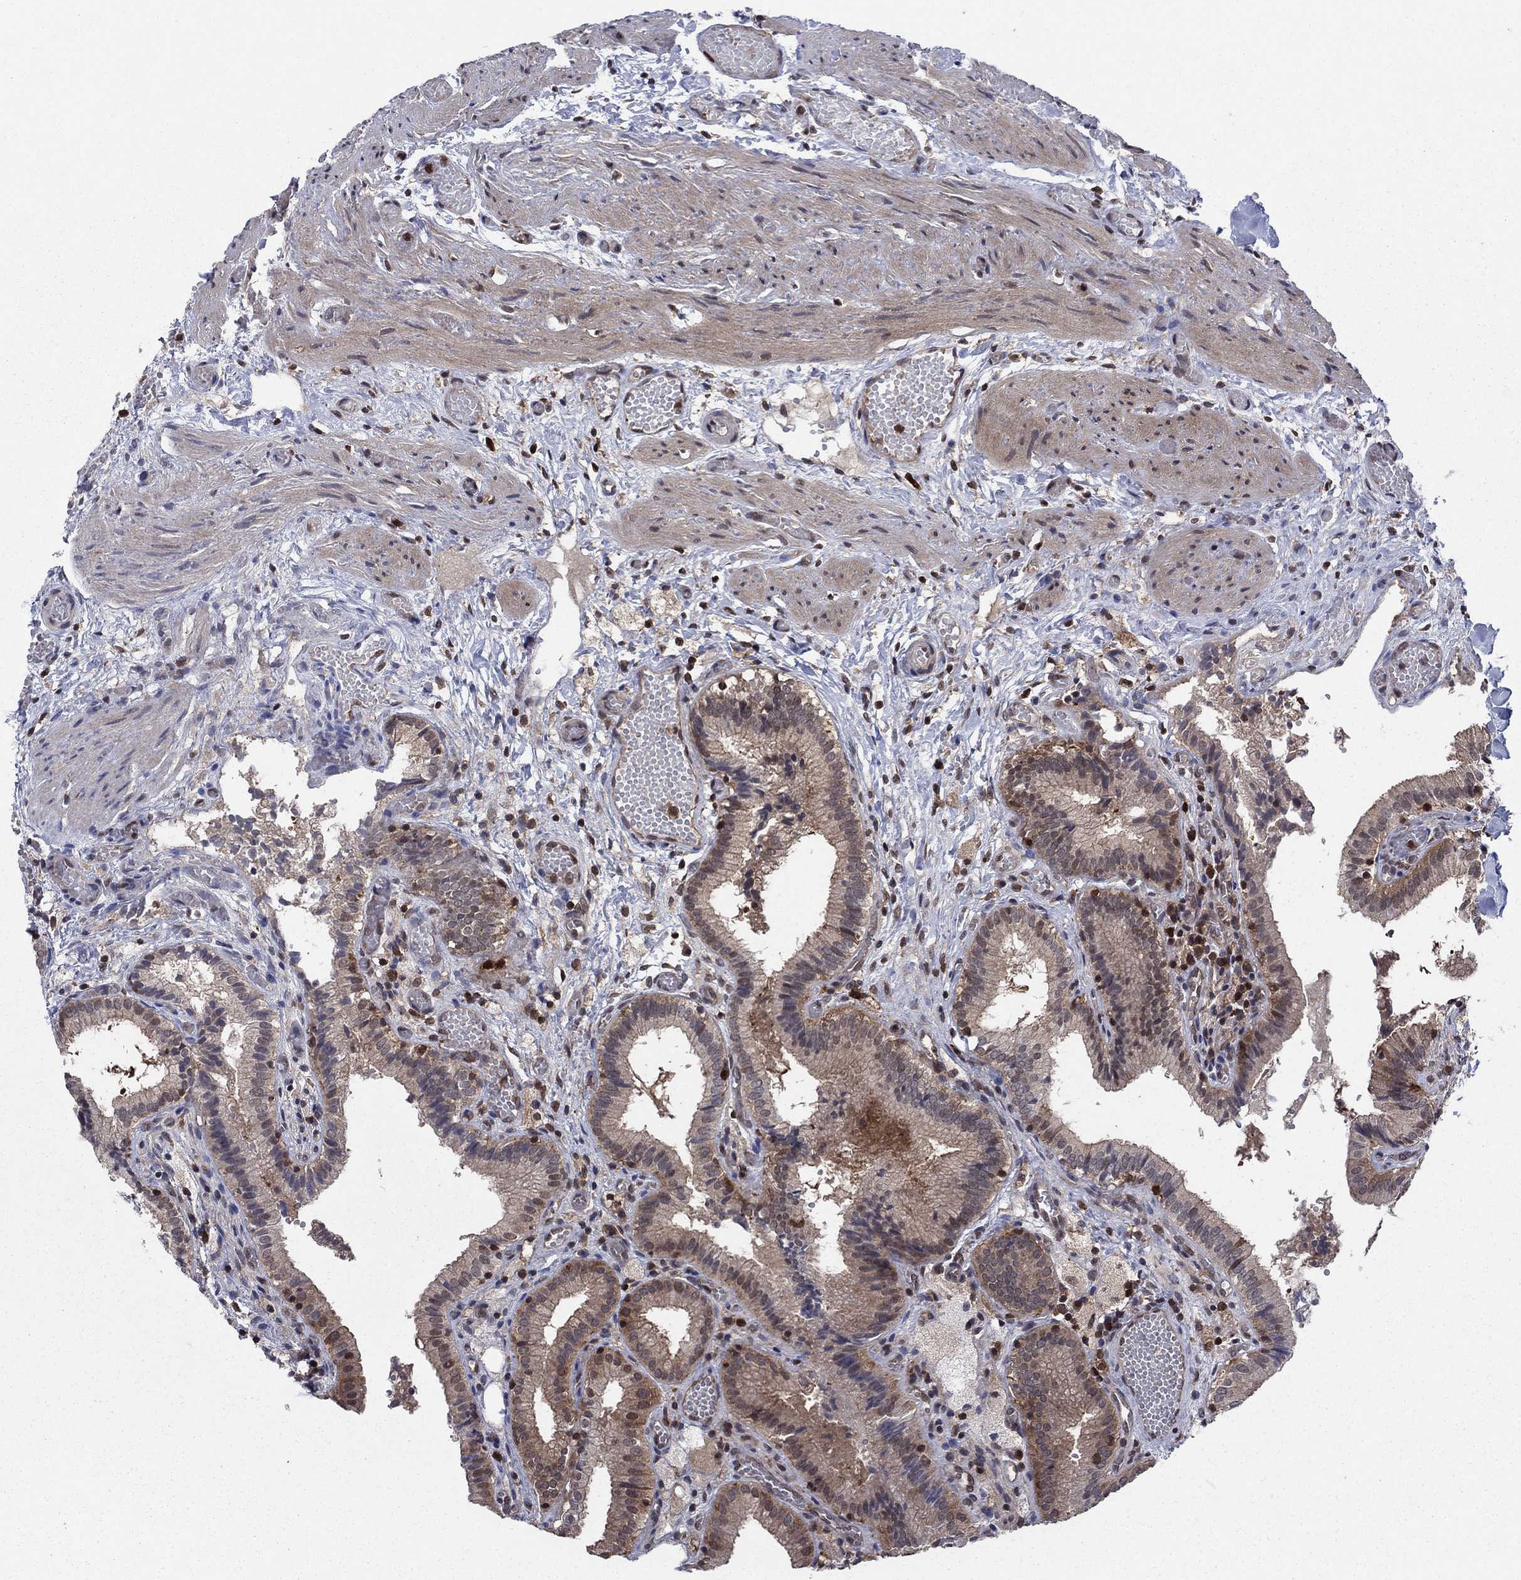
{"staining": {"intensity": "weak", "quantity": "25%-75%", "location": "cytoplasmic/membranous"}, "tissue": "gallbladder", "cell_type": "Glandular cells", "image_type": "normal", "snomed": [{"axis": "morphology", "description": "Normal tissue, NOS"}, {"axis": "topography", "description": "Gallbladder"}], "caption": "Normal gallbladder exhibits weak cytoplasmic/membranous positivity in approximately 25%-75% of glandular cells (Stains: DAB in brown, nuclei in blue, Microscopy: brightfield microscopy at high magnification)..", "gene": "CACYBP", "patient": {"sex": "female", "age": 24}}